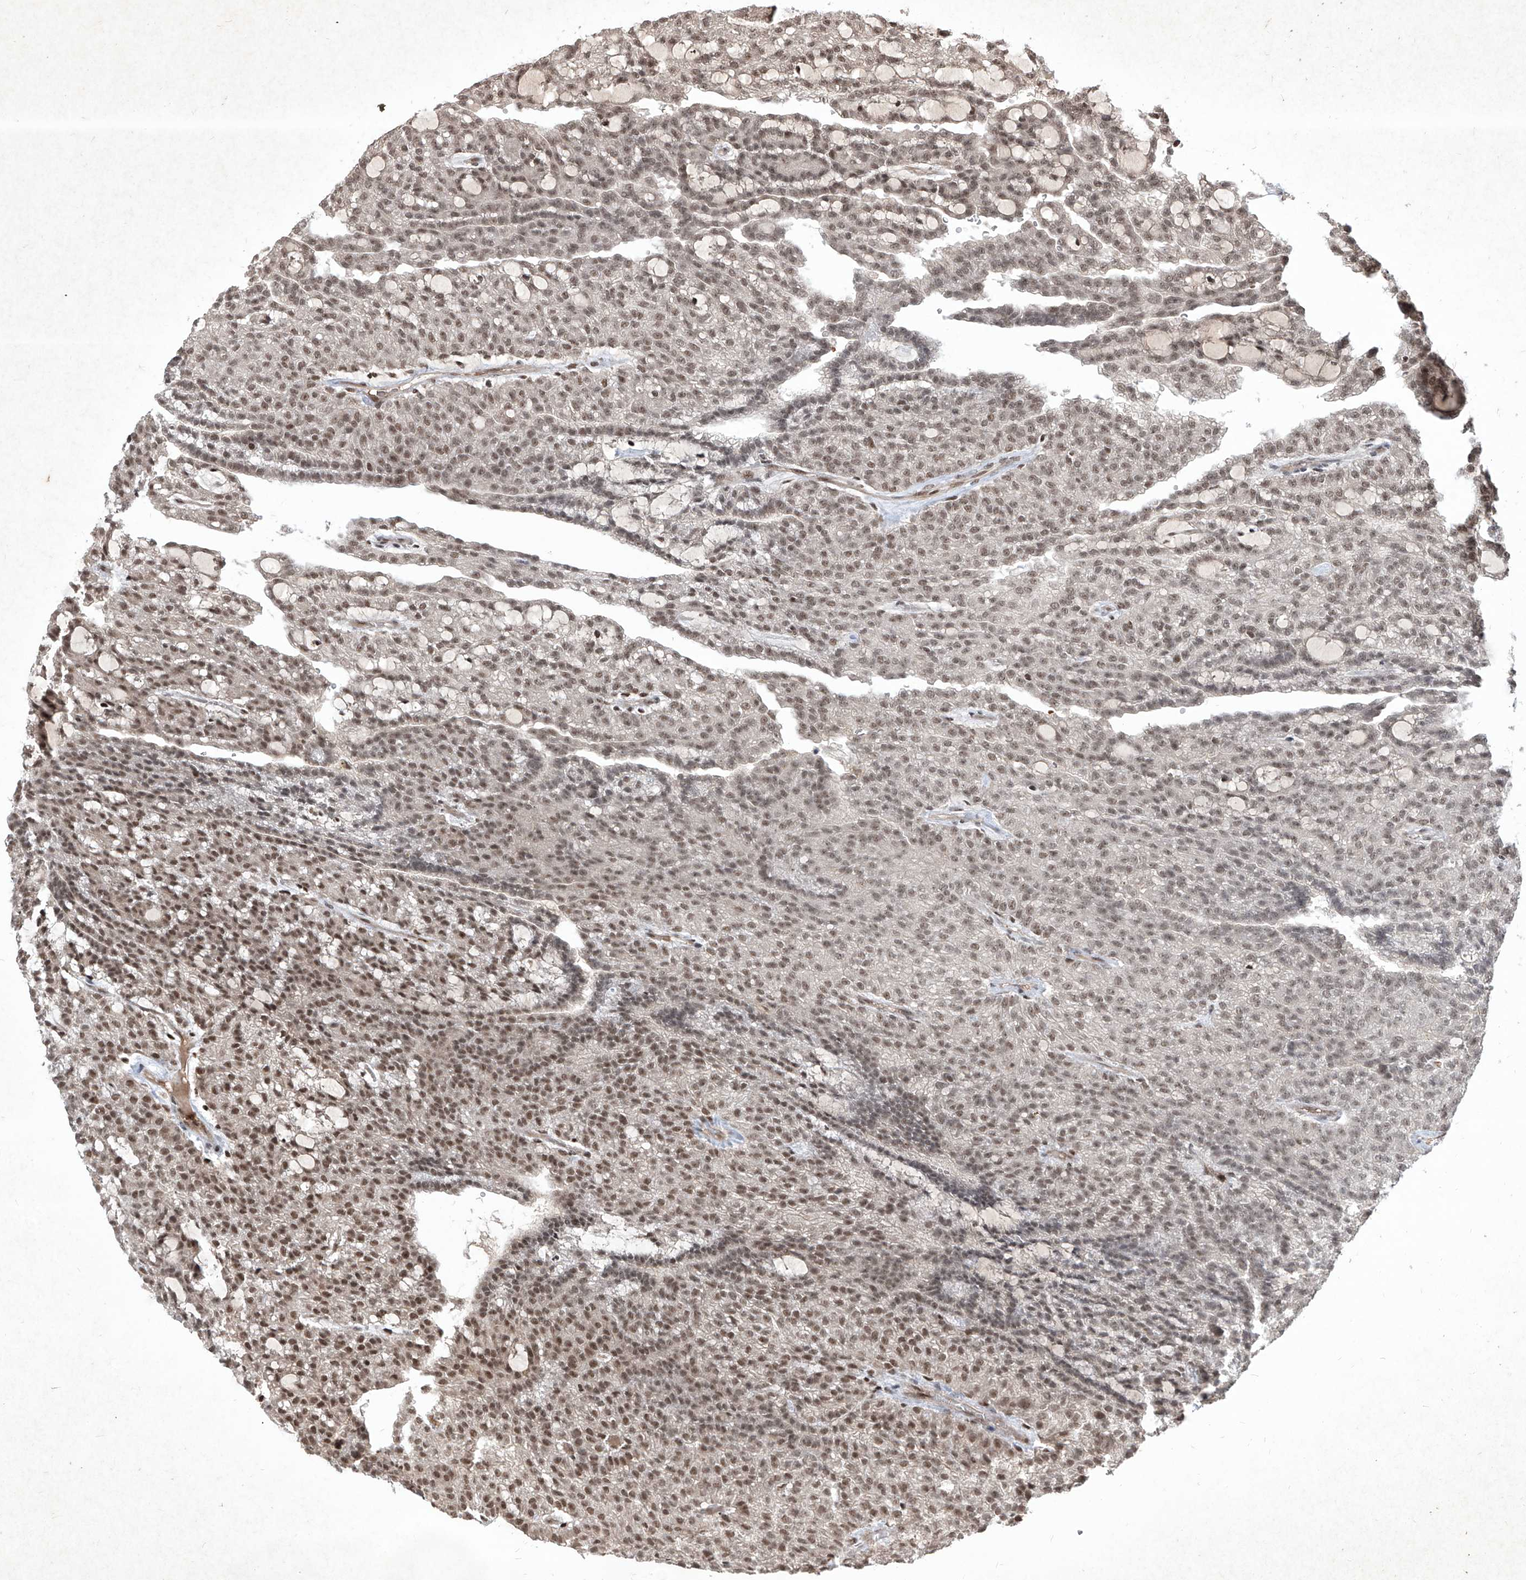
{"staining": {"intensity": "moderate", "quantity": ">75%", "location": "nuclear"}, "tissue": "renal cancer", "cell_type": "Tumor cells", "image_type": "cancer", "snomed": [{"axis": "morphology", "description": "Adenocarcinoma, NOS"}, {"axis": "topography", "description": "Kidney"}], "caption": "Protein expression by IHC reveals moderate nuclear expression in about >75% of tumor cells in renal cancer (adenocarcinoma).", "gene": "IRF2", "patient": {"sex": "male", "age": 63}}